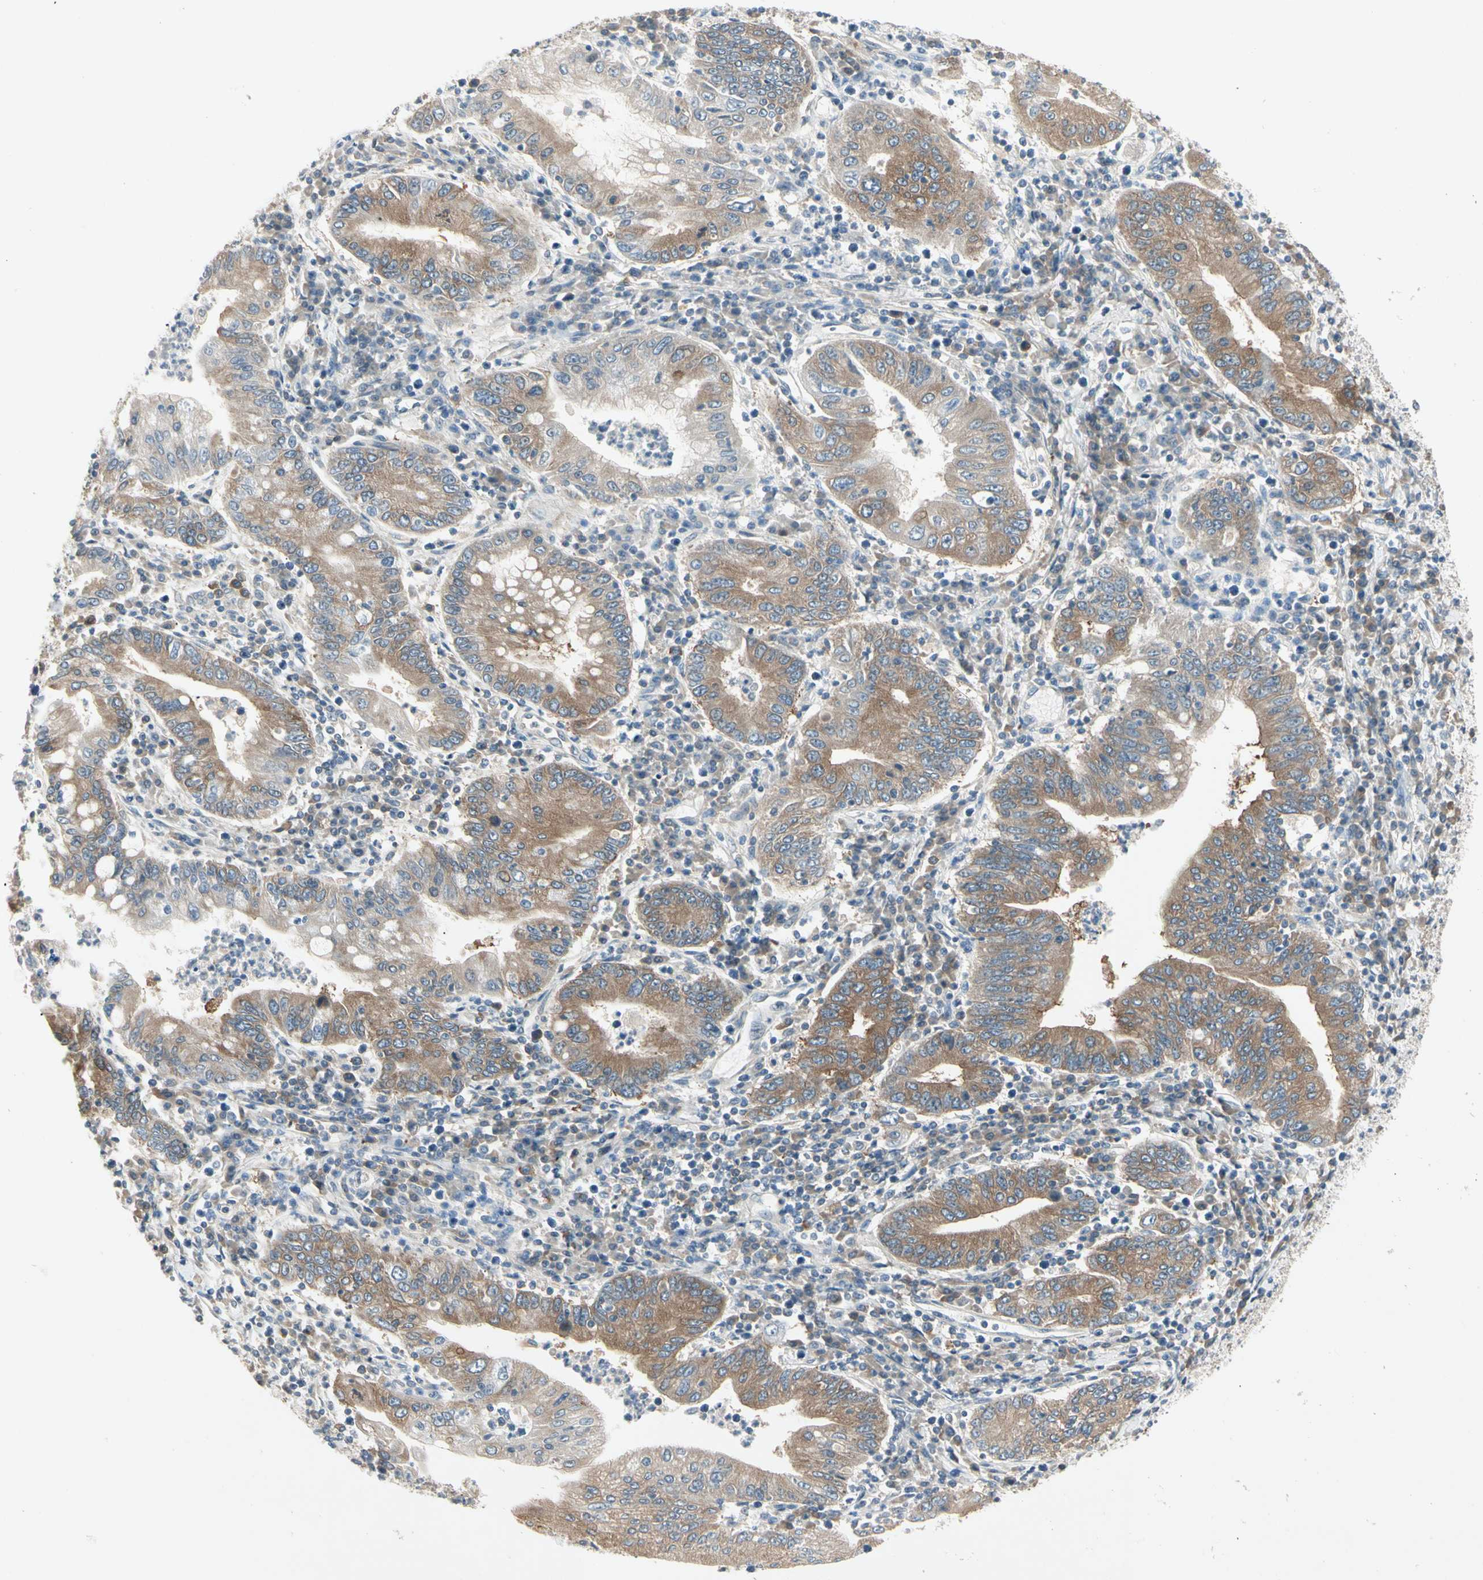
{"staining": {"intensity": "moderate", "quantity": ">75%", "location": "cytoplasmic/membranous"}, "tissue": "stomach cancer", "cell_type": "Tumor cells", "image_type": "cancer", "snomed": [{"axis": "morphology", "description": "Normal tissue, NOS"}, {"axis": "morphology", "description": "Adenocarcinoma, NOS"}, {"axis": "topography", "description": "Esophagus"}, {"axis": "topography", "description": "Stomach, upper"}, {"axis": "topography", "description": "Peripheral nerve tissue"}], "caption": "Immunohistochemistry micrograph of human adenocarcinoma (stomach) stained for a protein (brown), which shows medium levels of moderate cytoplasmic/membranous expression in about >75% of tumor cells.", "gene": "IL1R1", "patient": {"sex": "male", "age": 62}}